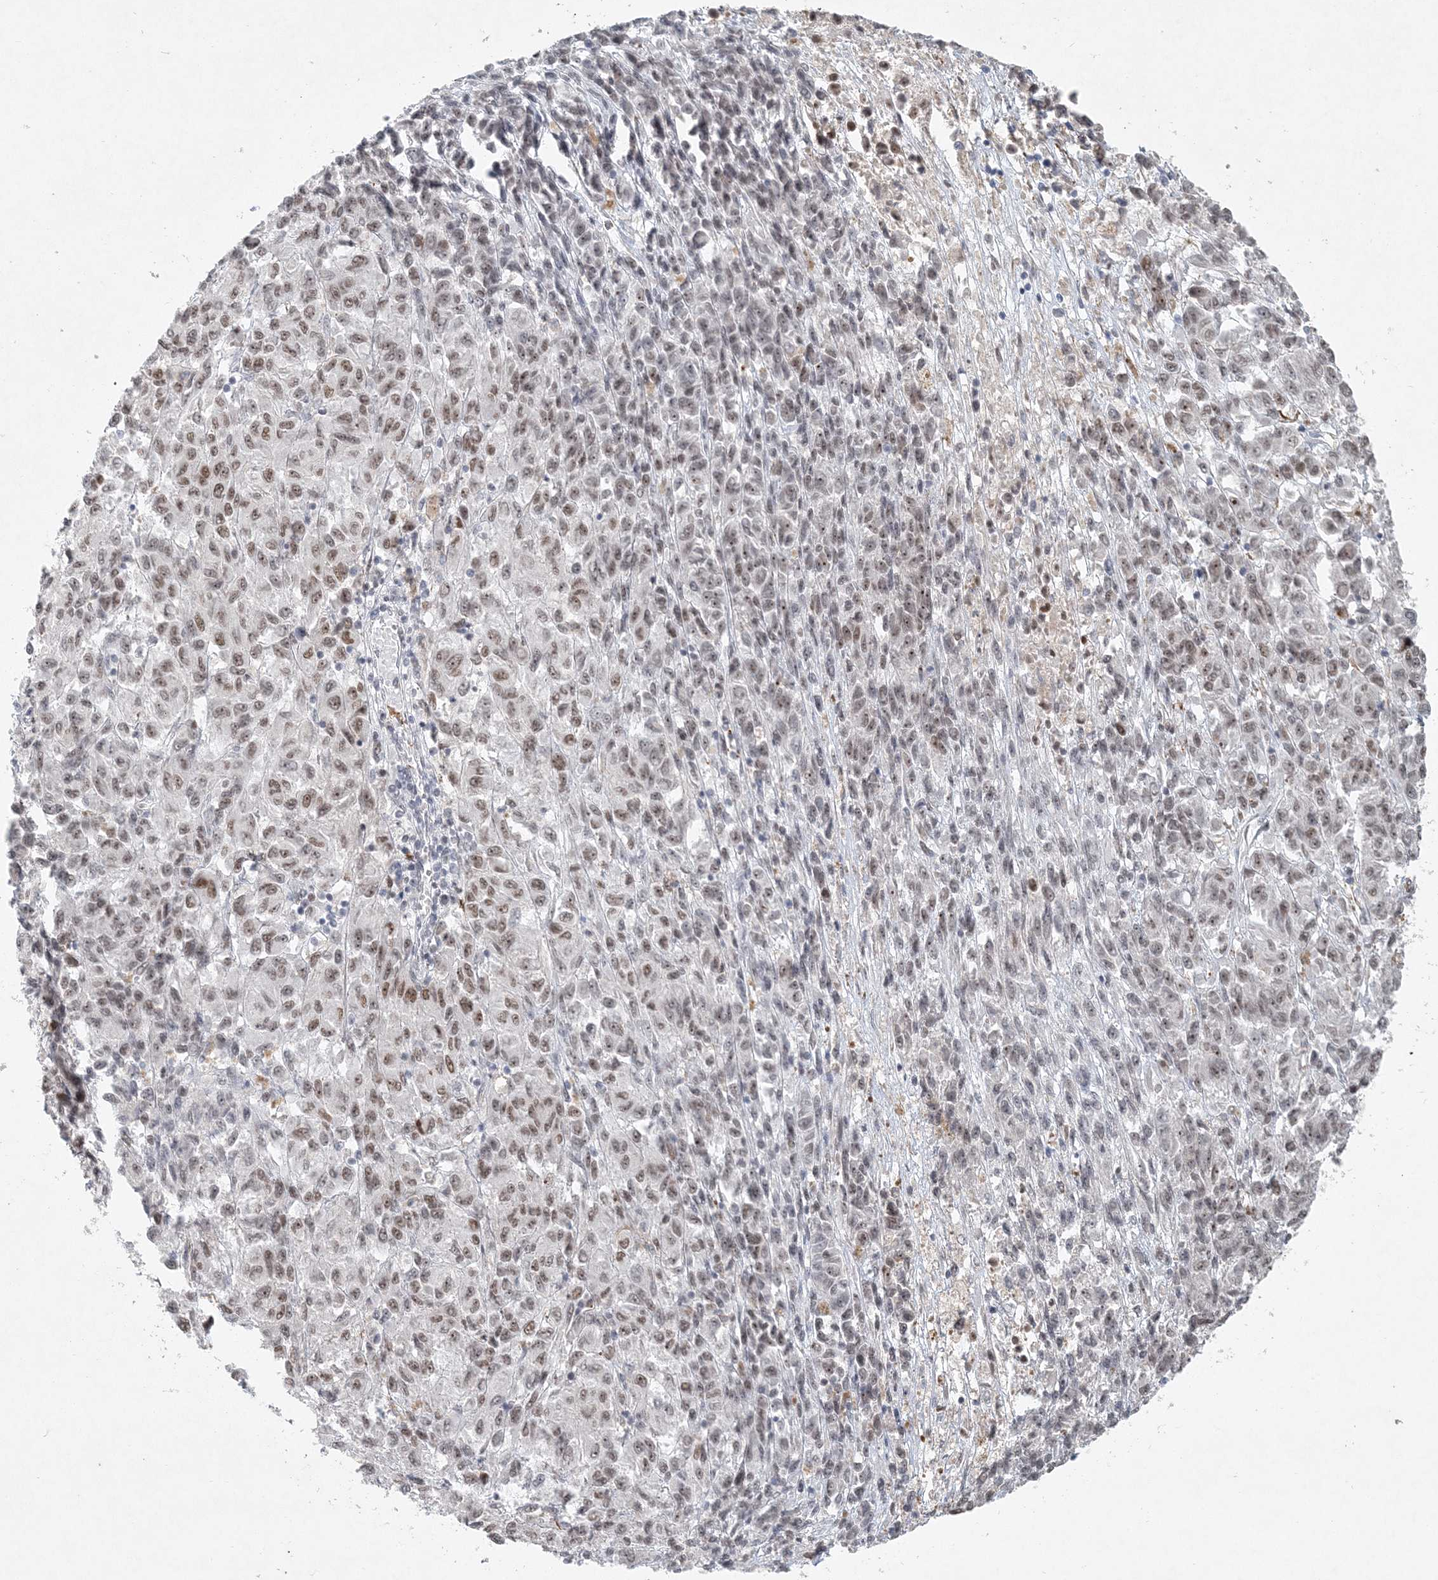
{"staining": {"intensity": "weak", "quantity": ">75%", "location": "nuclear"}, "tissue": "melanoma", "cell_type": "Tumor cells", "image_type": "cancer", "snomed": [{"axis": "morphology", "description": "Malignant melanoma, Metastatic site"}, {"axis": "topography", "description": "Lung"}], "caption": "A low amount of weak nuclear positivity is seen in approximately >75% of tumor cells in melanoma tissue.", "gene": "BAZ1B", "patient": {"sex": "male", "age": 64}}